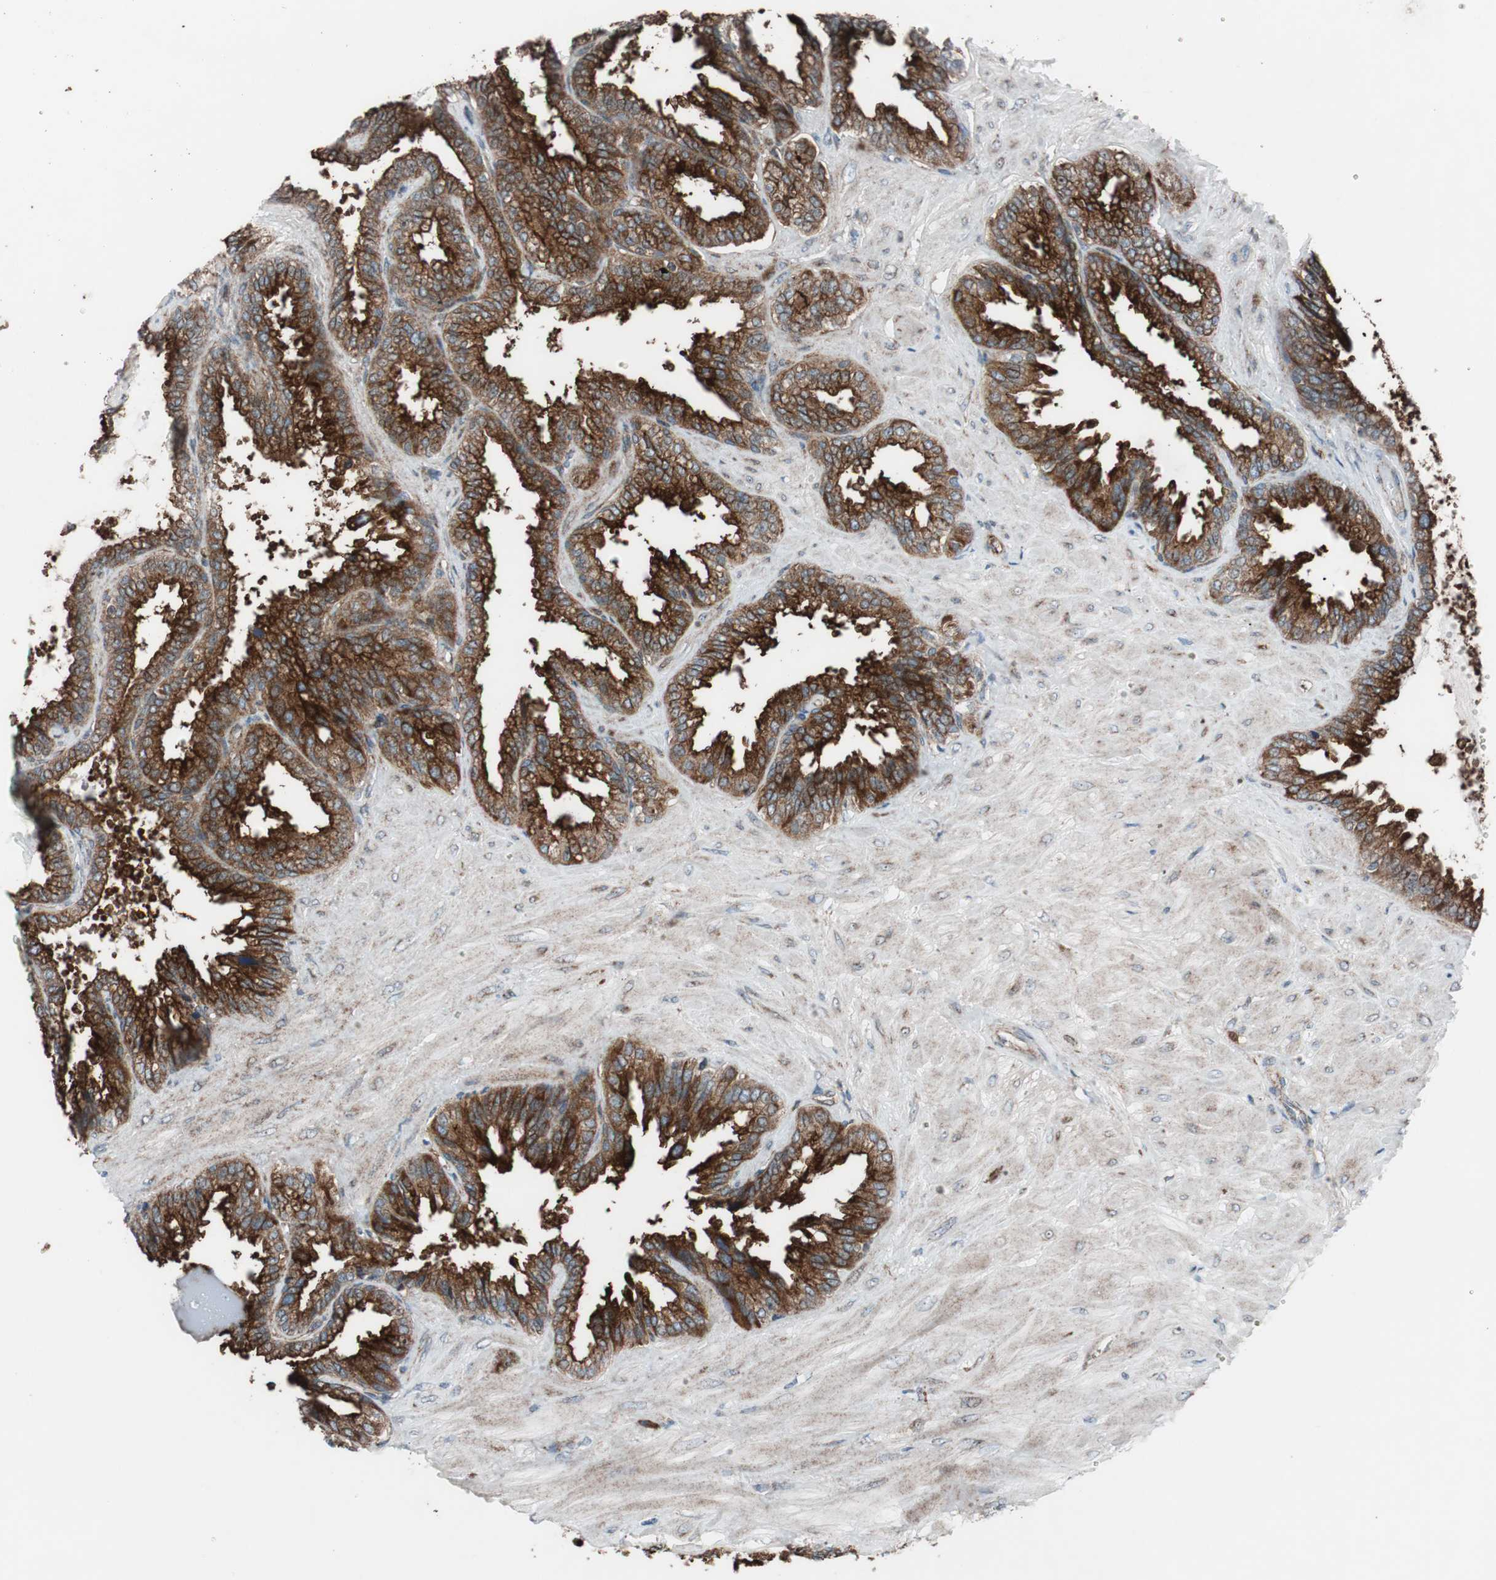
{"staining": {"intensity": "strong", "quantity": ">75%", "location": "cytoplasmic/membranous"}, "tissue": "seminal vesicle", "cell_type": "Glandular cells", "image_type": "normal", "snomed": [{"axis": "morphology", "description": "Normal tissue, NOS"}, {"axis": "topography", "description": "Seminal veicle"}], "caption": "DAB immunohistochemical staining of normal seminal vesicle exhibits strong cytoplasmic/membranous protein expression in about >75% of glandular cells. (brown staining indicates protein expression, while blue staining denotes nuclei).", "gene": "CCL14", "patient": {"sex": "male", "age": 46}}